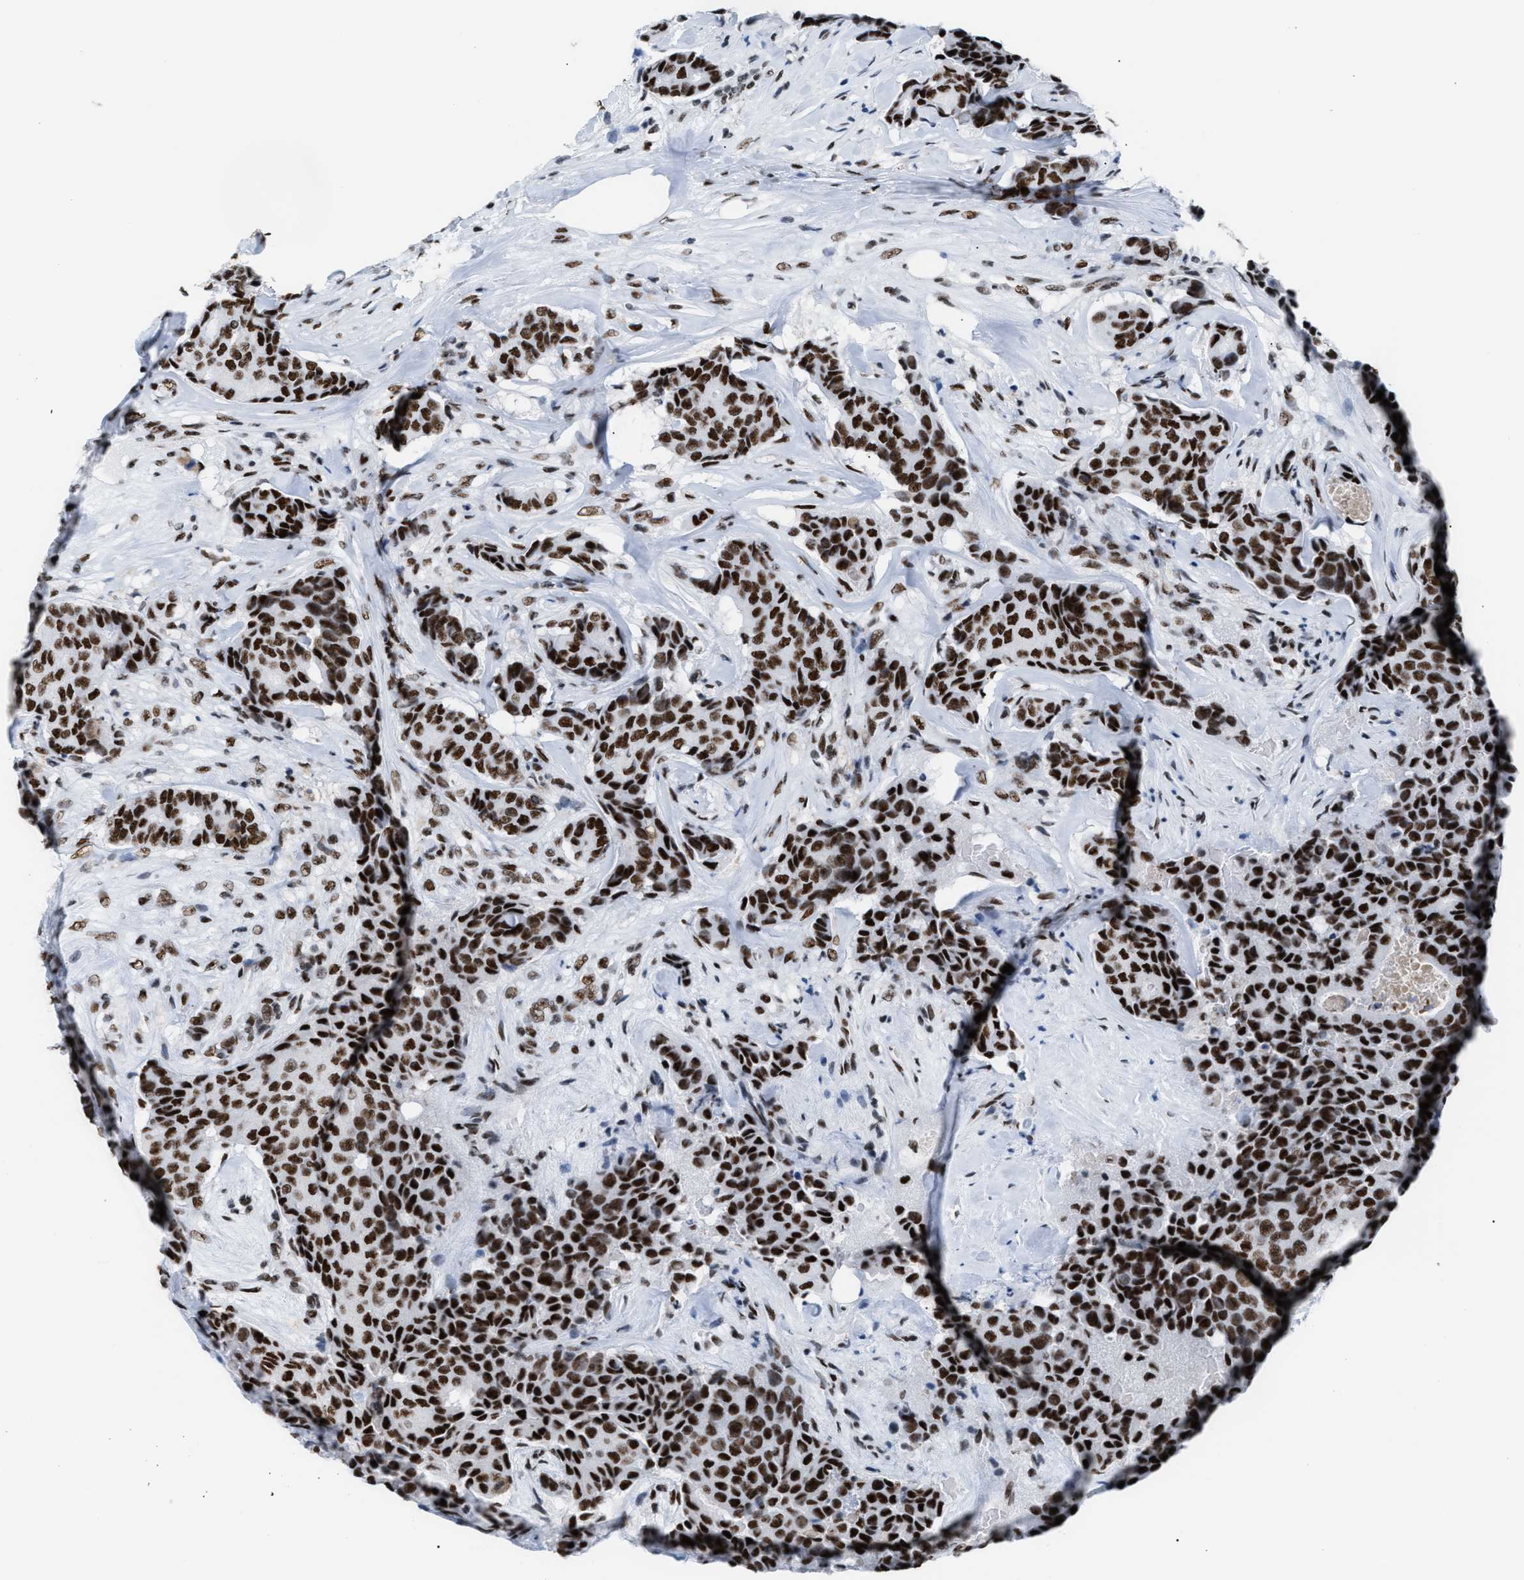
{"staining": {"intensity": "strong", "quantity": ">75%", "location": "nuclear"}, "tissue": "breast cancer", "cell_type": "Tumor cells", "image_type": "cancer", "snomed": [{"axis": "morphology", "description": "Duct carcinoma"}, {"axis": "topography", "description": "Breast"}], "caption": "Immunohistochemical staining of breast cancer (invasive ductal carcinoma) shows high levels of strong nuclear protein staining in about >75% of tumor cells.", "gene": "CCAR2", "patient": {"sex": "female", "age": 75}}